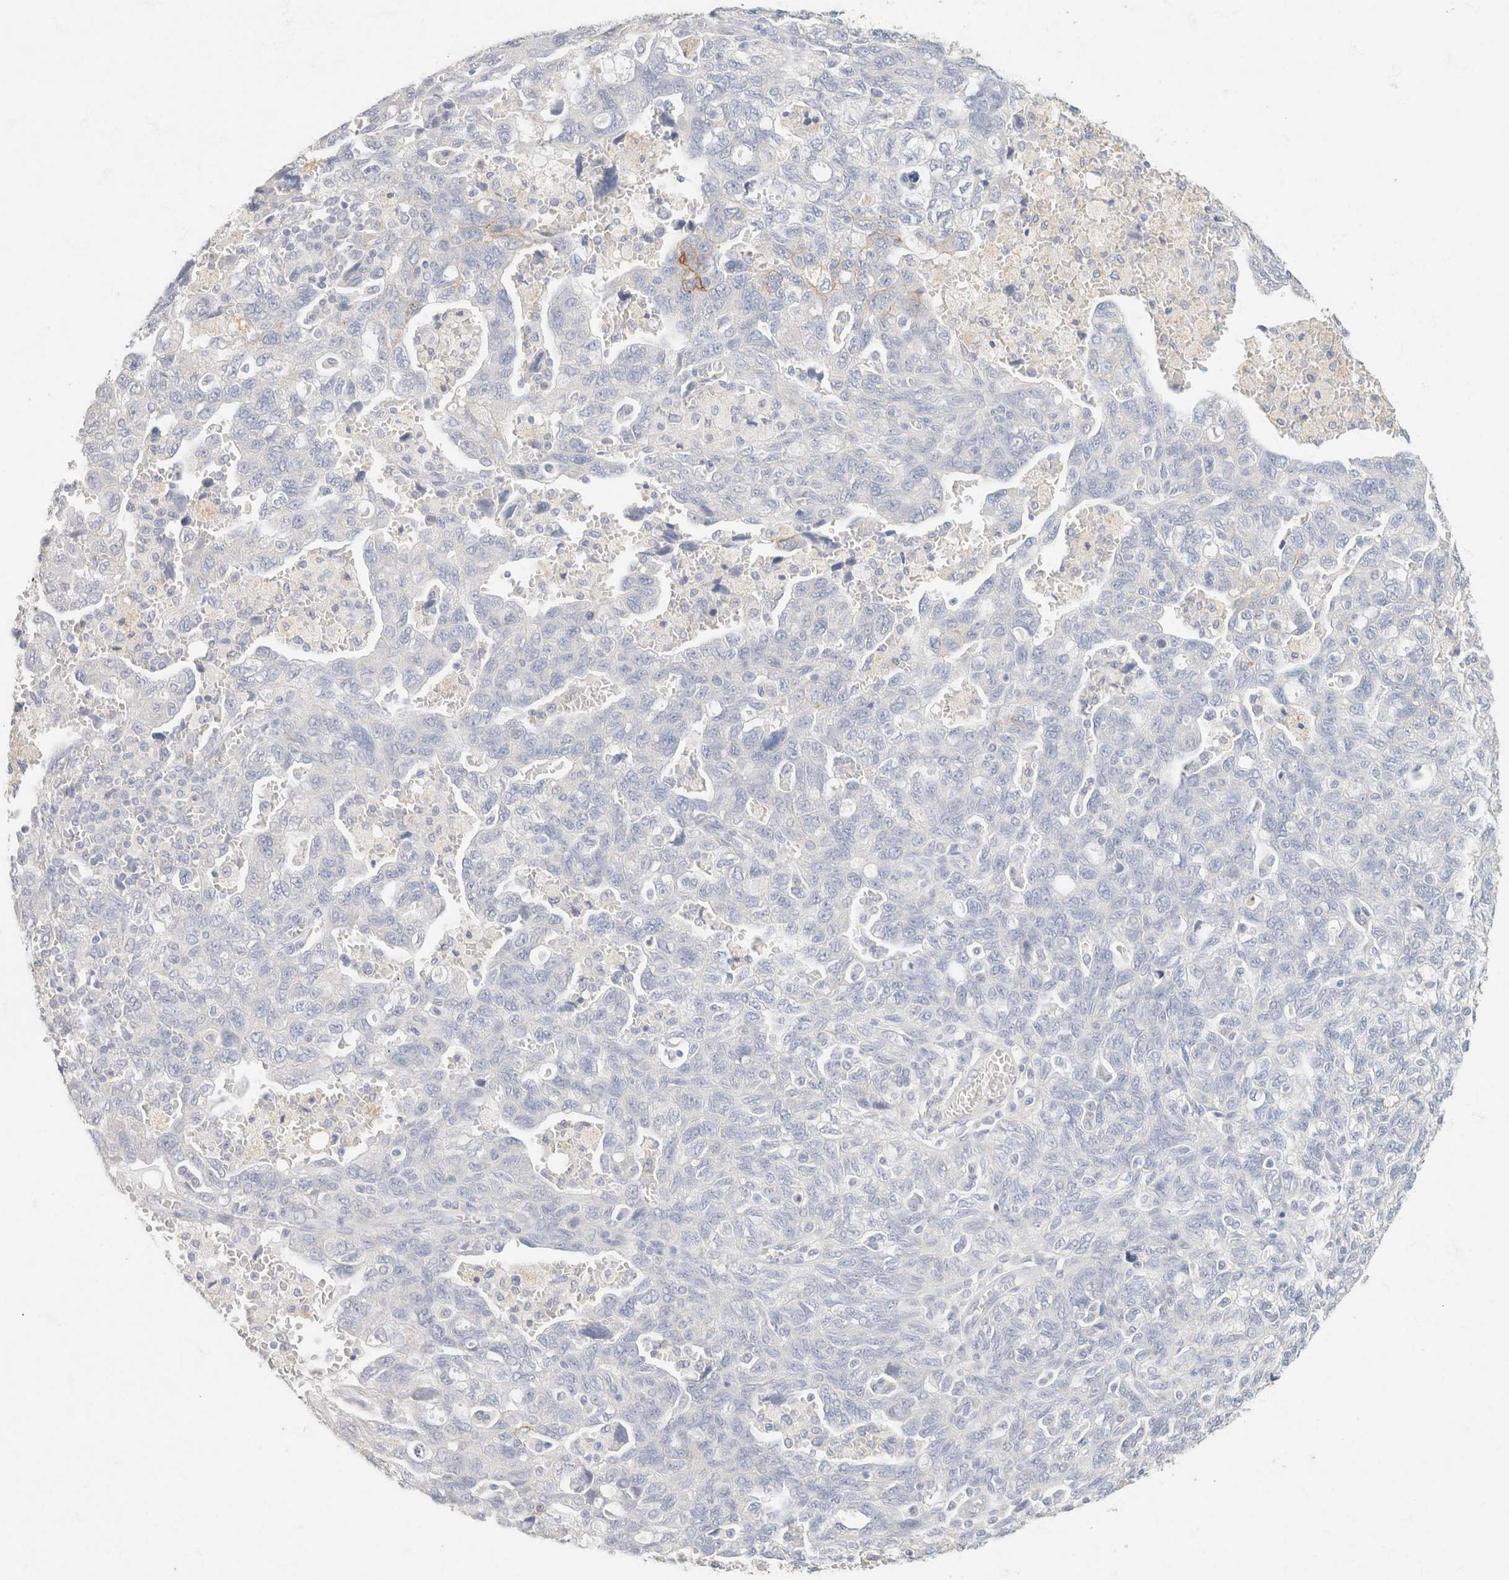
{"staining": {"intensity": "negative", "quantity": "none", "location": "none"}, "tissue": "ovarian cancer", "cell_type": "Tumor cells", "image_type": "cancer", "snomed": [{"axis": "morphology", "description": "Carcinoma, NOS"}, {"axis": "morphology", "description": "Cystadenocarcinoma, serous, NOS"}, {"axis": "topography", "description": "Ovary"}], "caption": "High power microscopy photomicrograph of an IHC image of ovarian carcinoma, revealing no significant staining in tumor cells.", "gene": "CA12", "patient": {"sex": "female", "age": 69}}